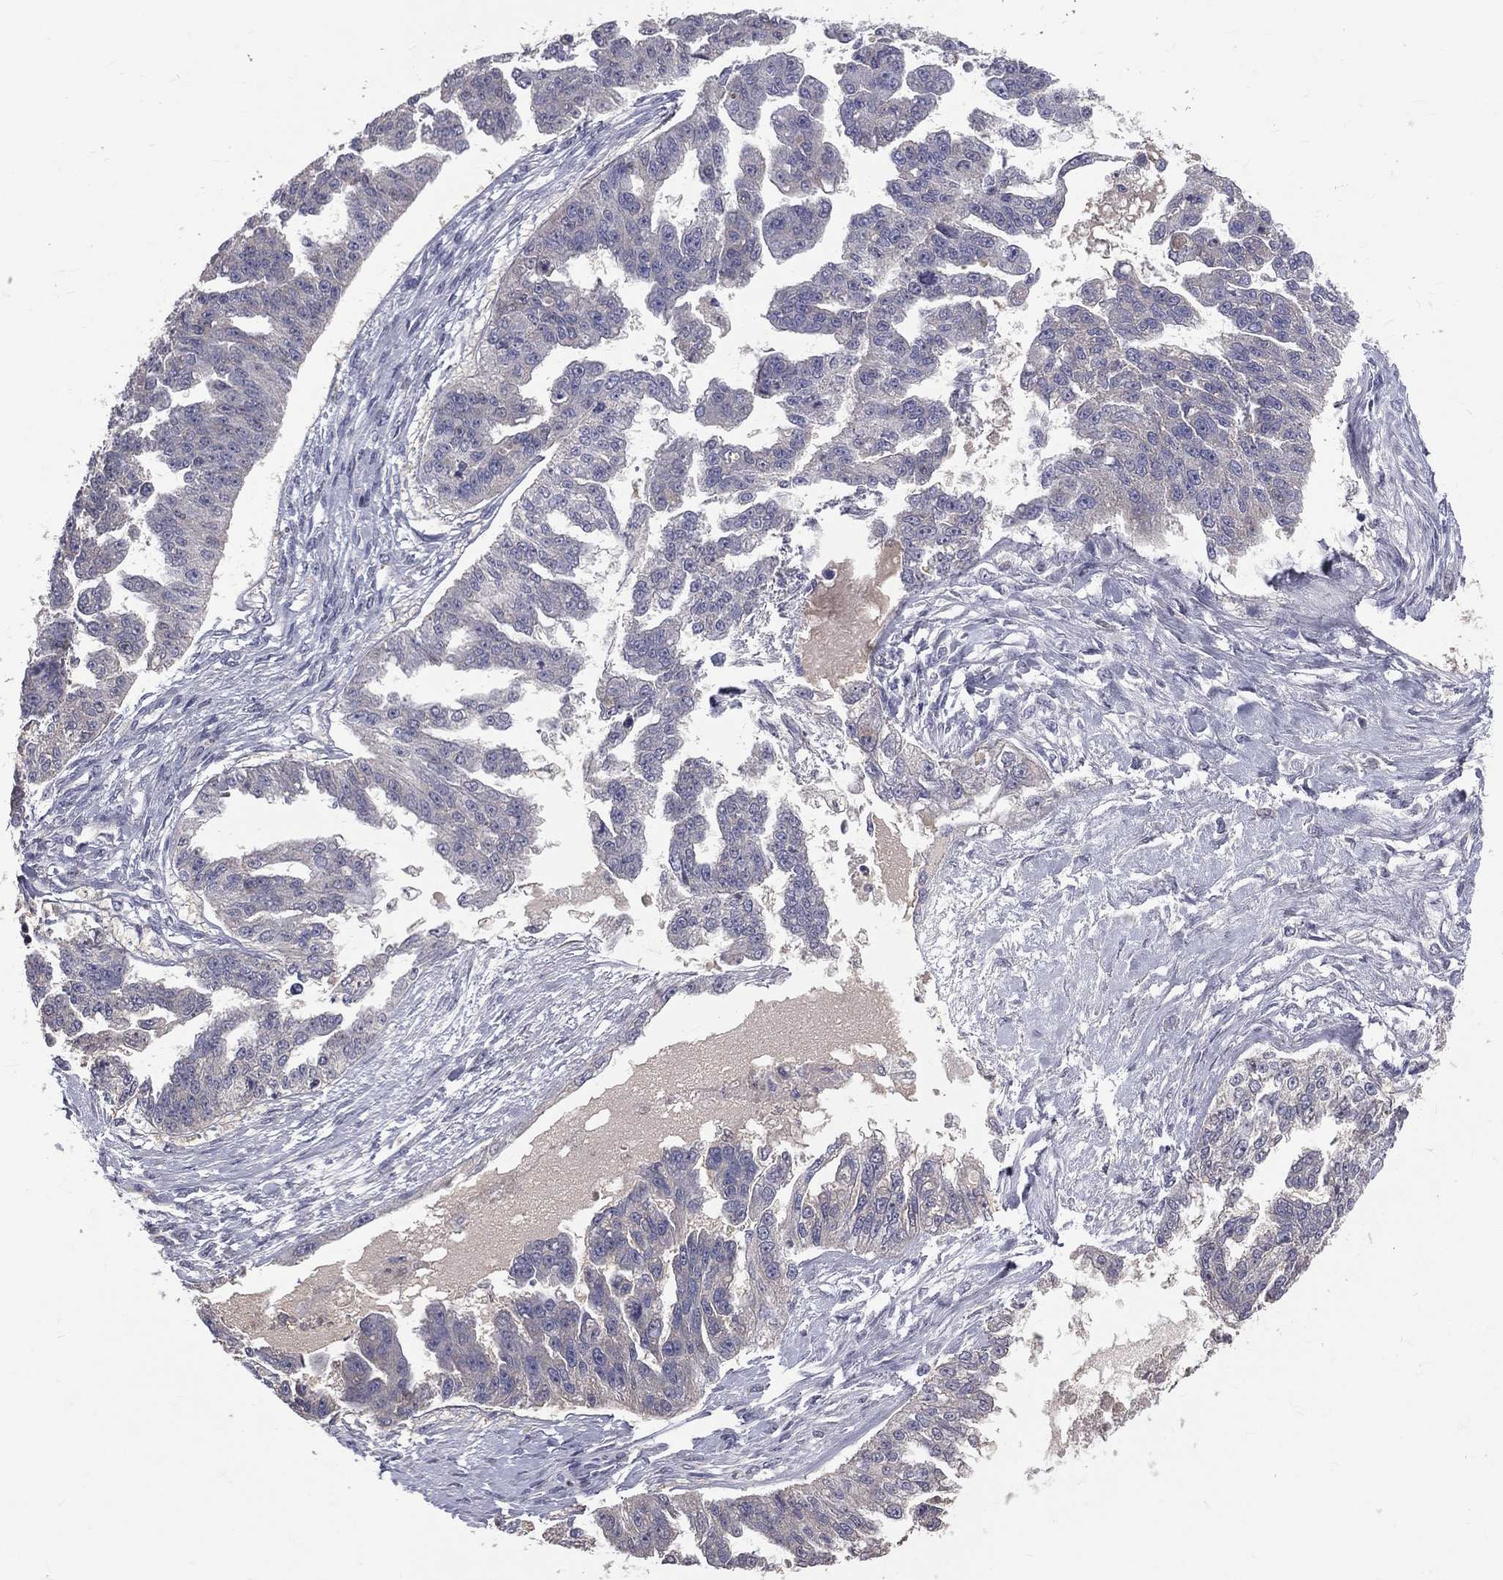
{"staining": {"intensity": "negative", "quantity": "none", "location": "none"}, "tissue": "ovarian cancer", "cell_type": "Tumor cells", "image_type": "cancer", "snomed": [{"axis": "morphology", "description": "Cystadenocarcinoma, serous, NOS"}, {"axis": "topography", "description": "Ovary"}], "caption": "Ovarian serous cystadenocarcinoma stained for a protein using IHC displays no expression tumor cells.", "gene": "DSG4", "patient": {"sex": "female", "age": 58}}